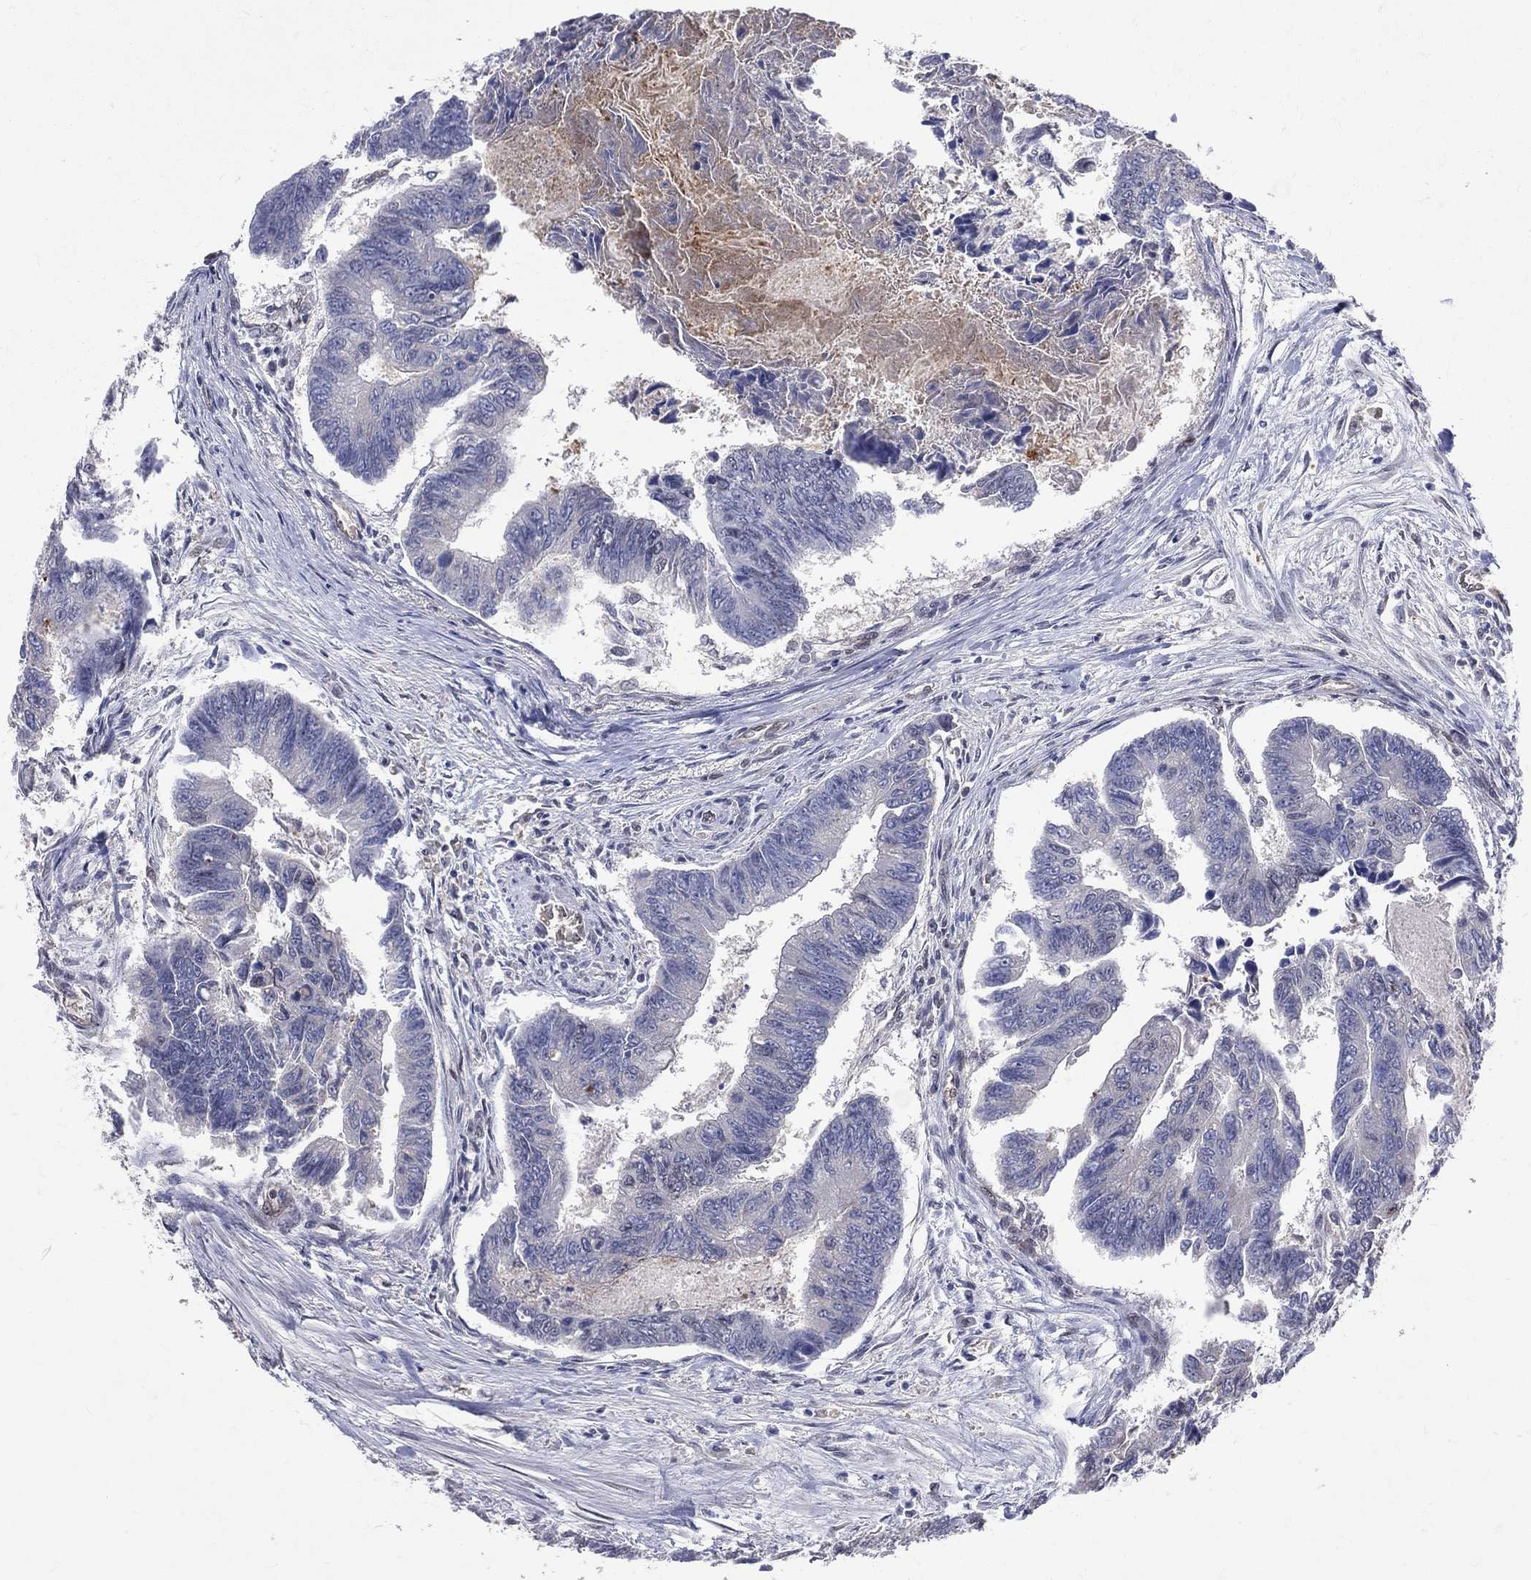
{"staining": {"intensity": "negative", "quantity": "none", "location": "none"}, "tissue": "colorectal cancer", "cell_type": "Tumor cells", "image_type": "cancer", "snomed": [{"axis": "morphology", "description": "Adenocarcinoma, NOS"}, {"axis": "topography", "description": "Colon"}], "caption": "Tumor cells are negative for brown protein staining in colorectal cancer (adenocarcinoma). (DAB (3,3'-diaminobenzidine) immunohistochemistry (IHC) with hematoxylin counter stain).", "gene": "GMPR2", "patient": {"sex": "female", "age": 65}}